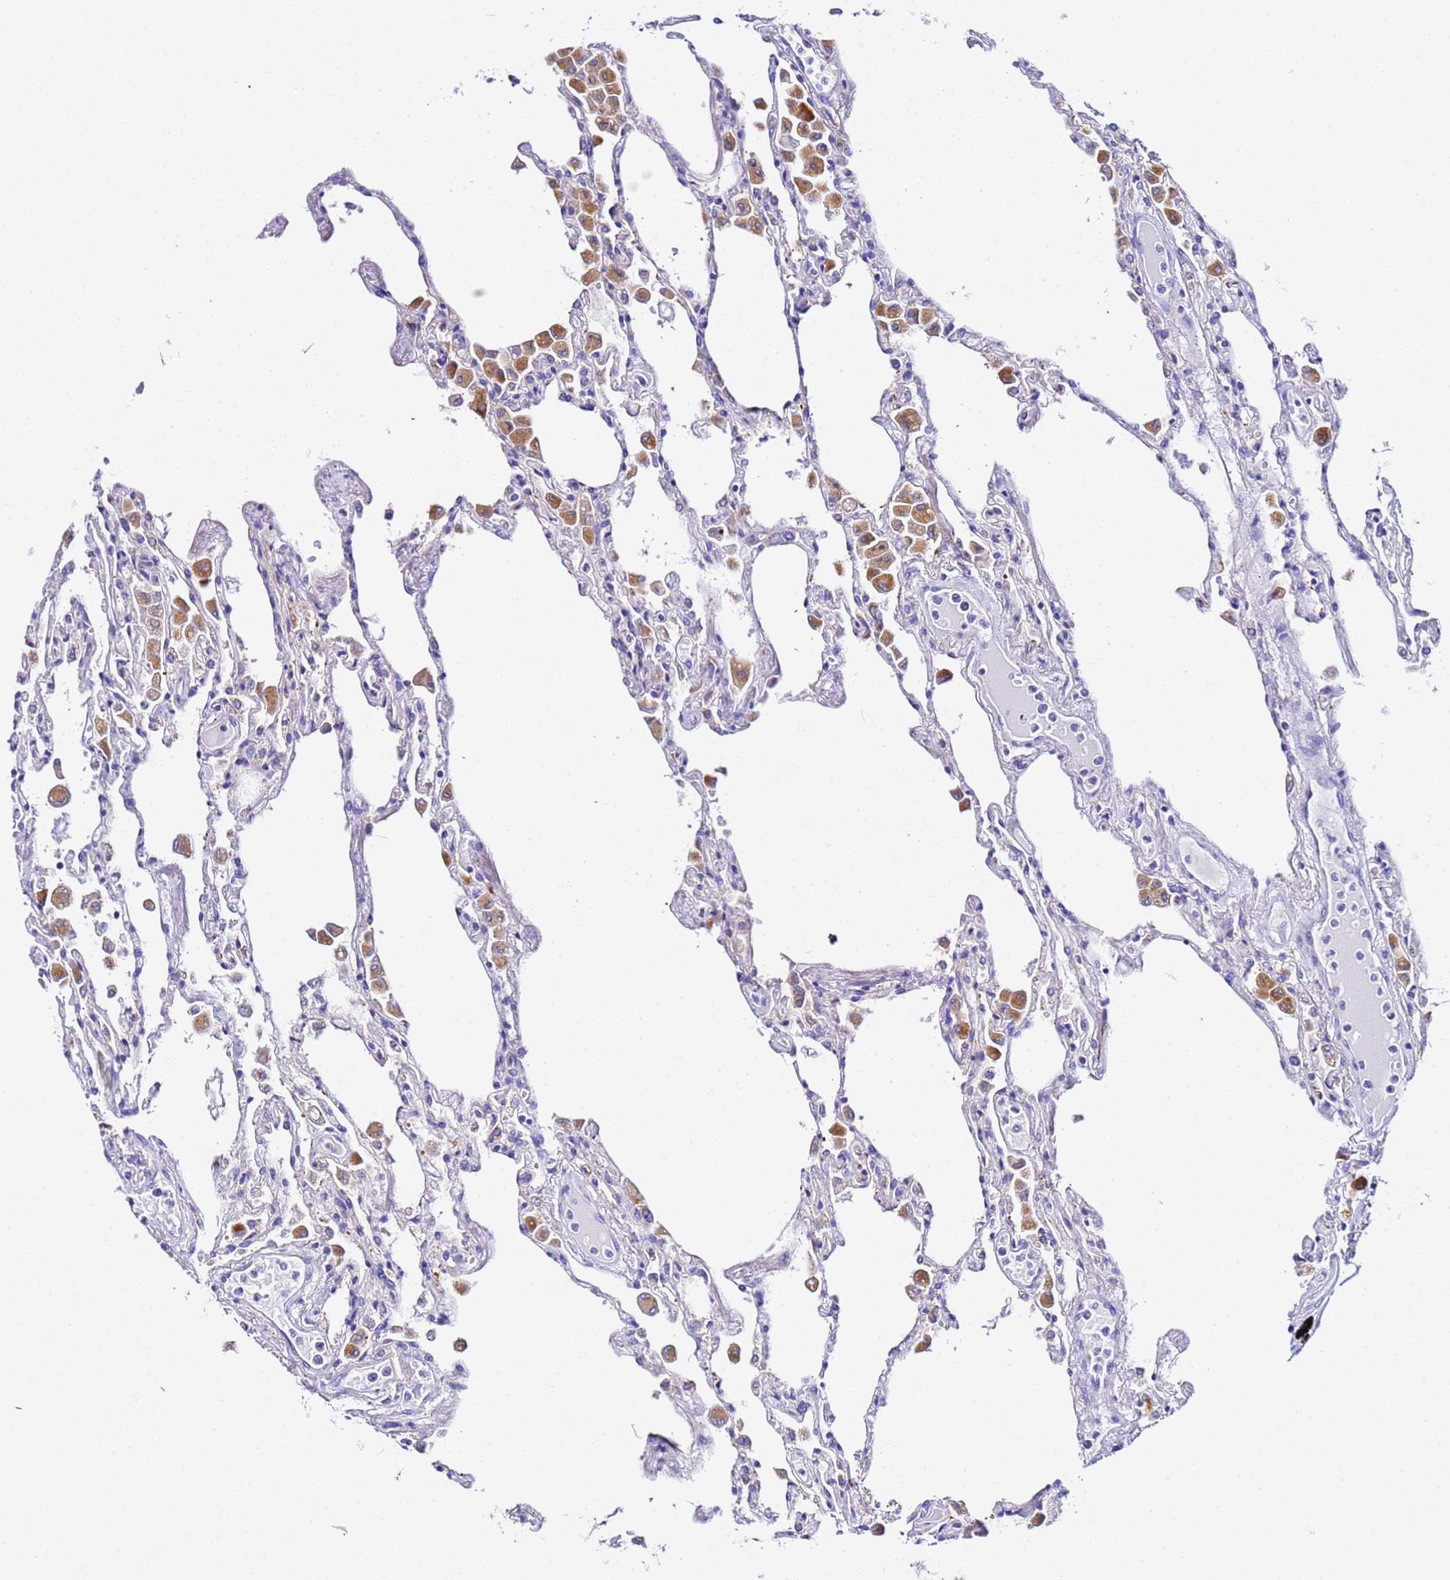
{"staining": {"intensity": "negative", "quantity": "none", "location": "none"}, "tissue": "lung", "cell_type": "Alveolar cells", "image_type": "normal", "snomed": [{"axis": "morphology", "description": "Normal tissue, NOS"}, {"axis": "topography", "description": "Bronchus"}, {"axis": "topography", "description": "Lung"}], "caption": "Alveolar cells show no significant staining in normal lung. (DAB (3,3'-diaminobenzidine) immunohistochemistry (IHC) with hematoxylin counter stain).", "gene": "VTI1B", "patient": {"sex": "female", "age": 49}}